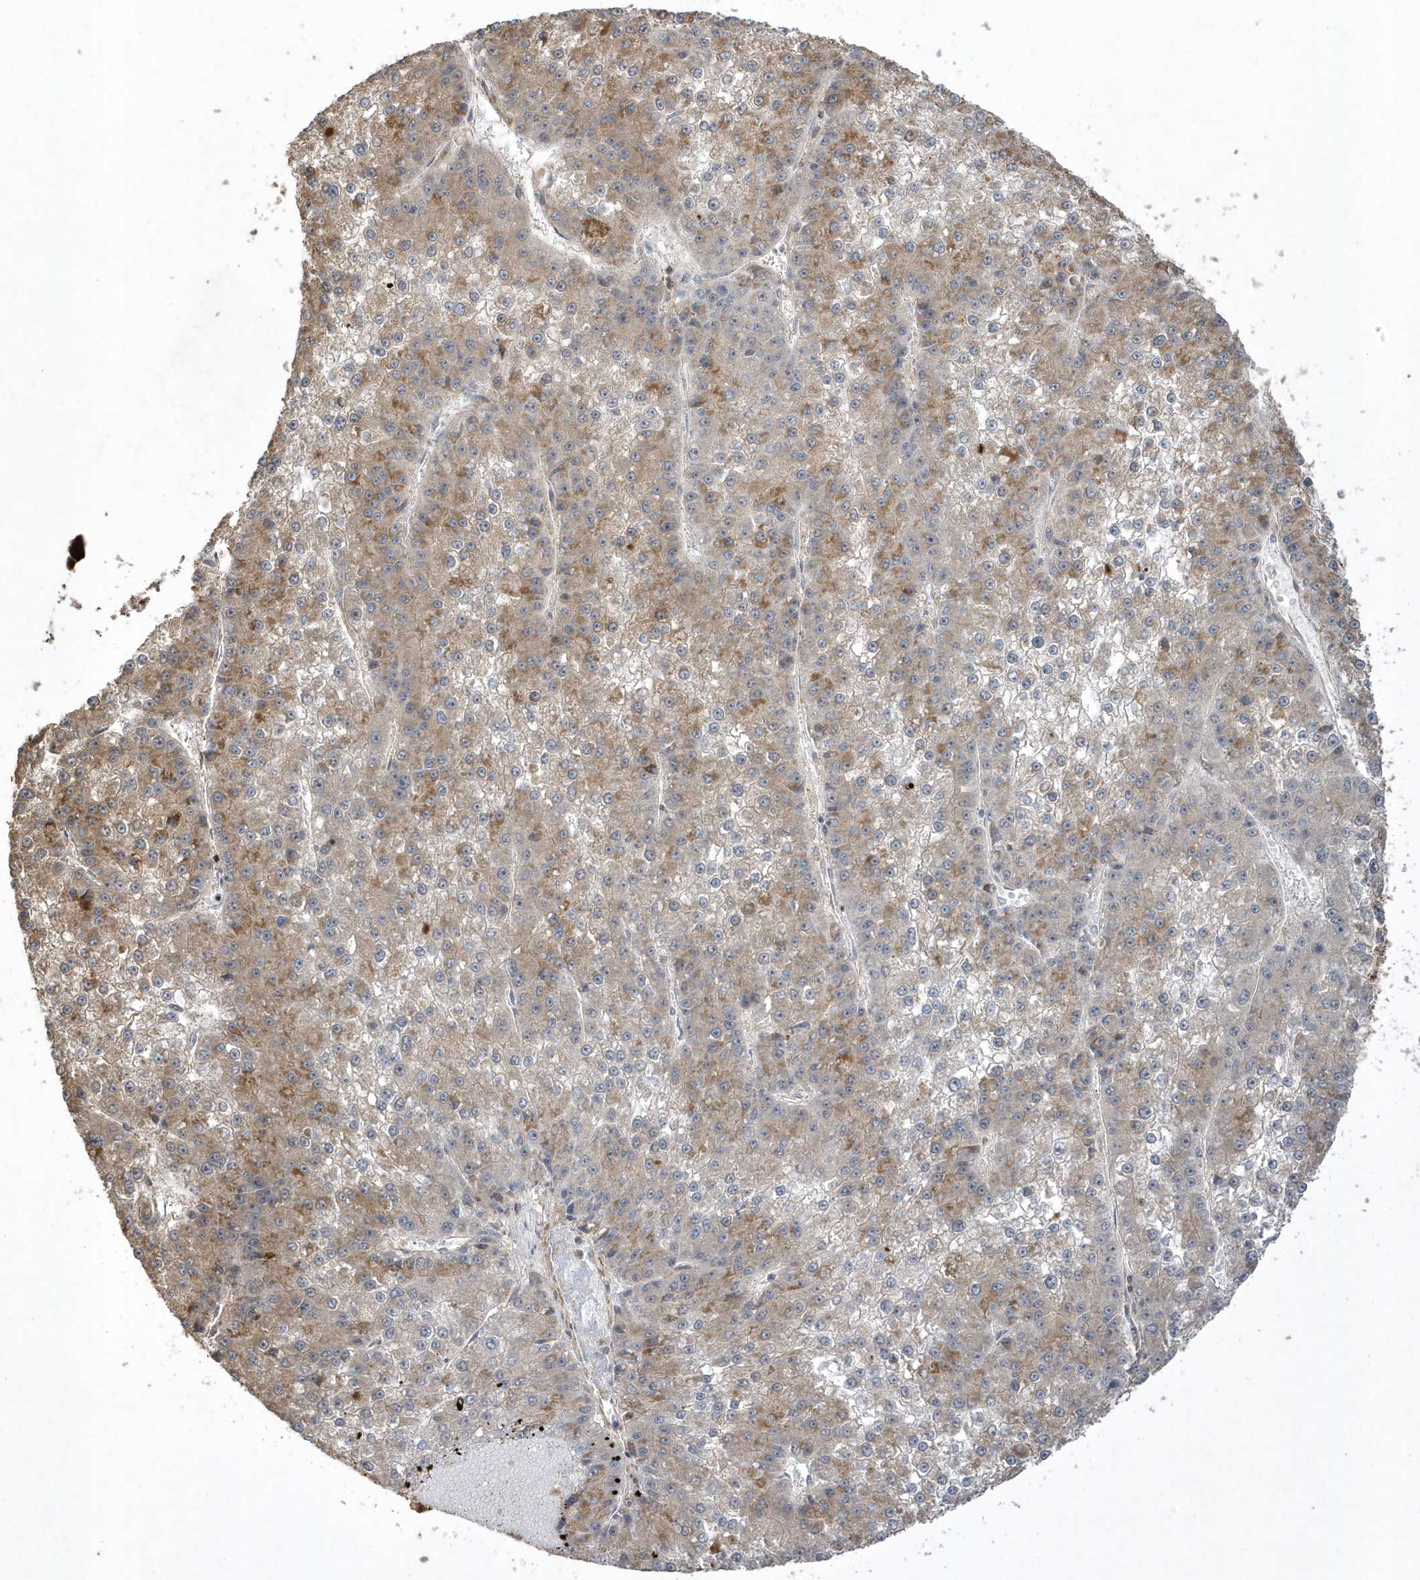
{"staining": {"intensity": "moderate", "quantity": "25%-75%", "location": "cytoplasmic/membranous"}, "tissue": "liver cancer", "cell_type": "Tumor cells", "image_type": "cancer", "snomed": [{"axis": "morphology", "description": "Carcinoma, Hepatocellular, NOS"}, {"axis": "topography", "description": "Liver"}], "caption": "Hepatocellular carcinoma (liver) stained with DAB immunohistochemistry (IHC) demonstrates medium levels of moderate cytoplasmic/membranous expression in approximately 25%-75% of tumor cells.", "gene": "SENP8", "patient": {"sex": "female", "age": 73}}